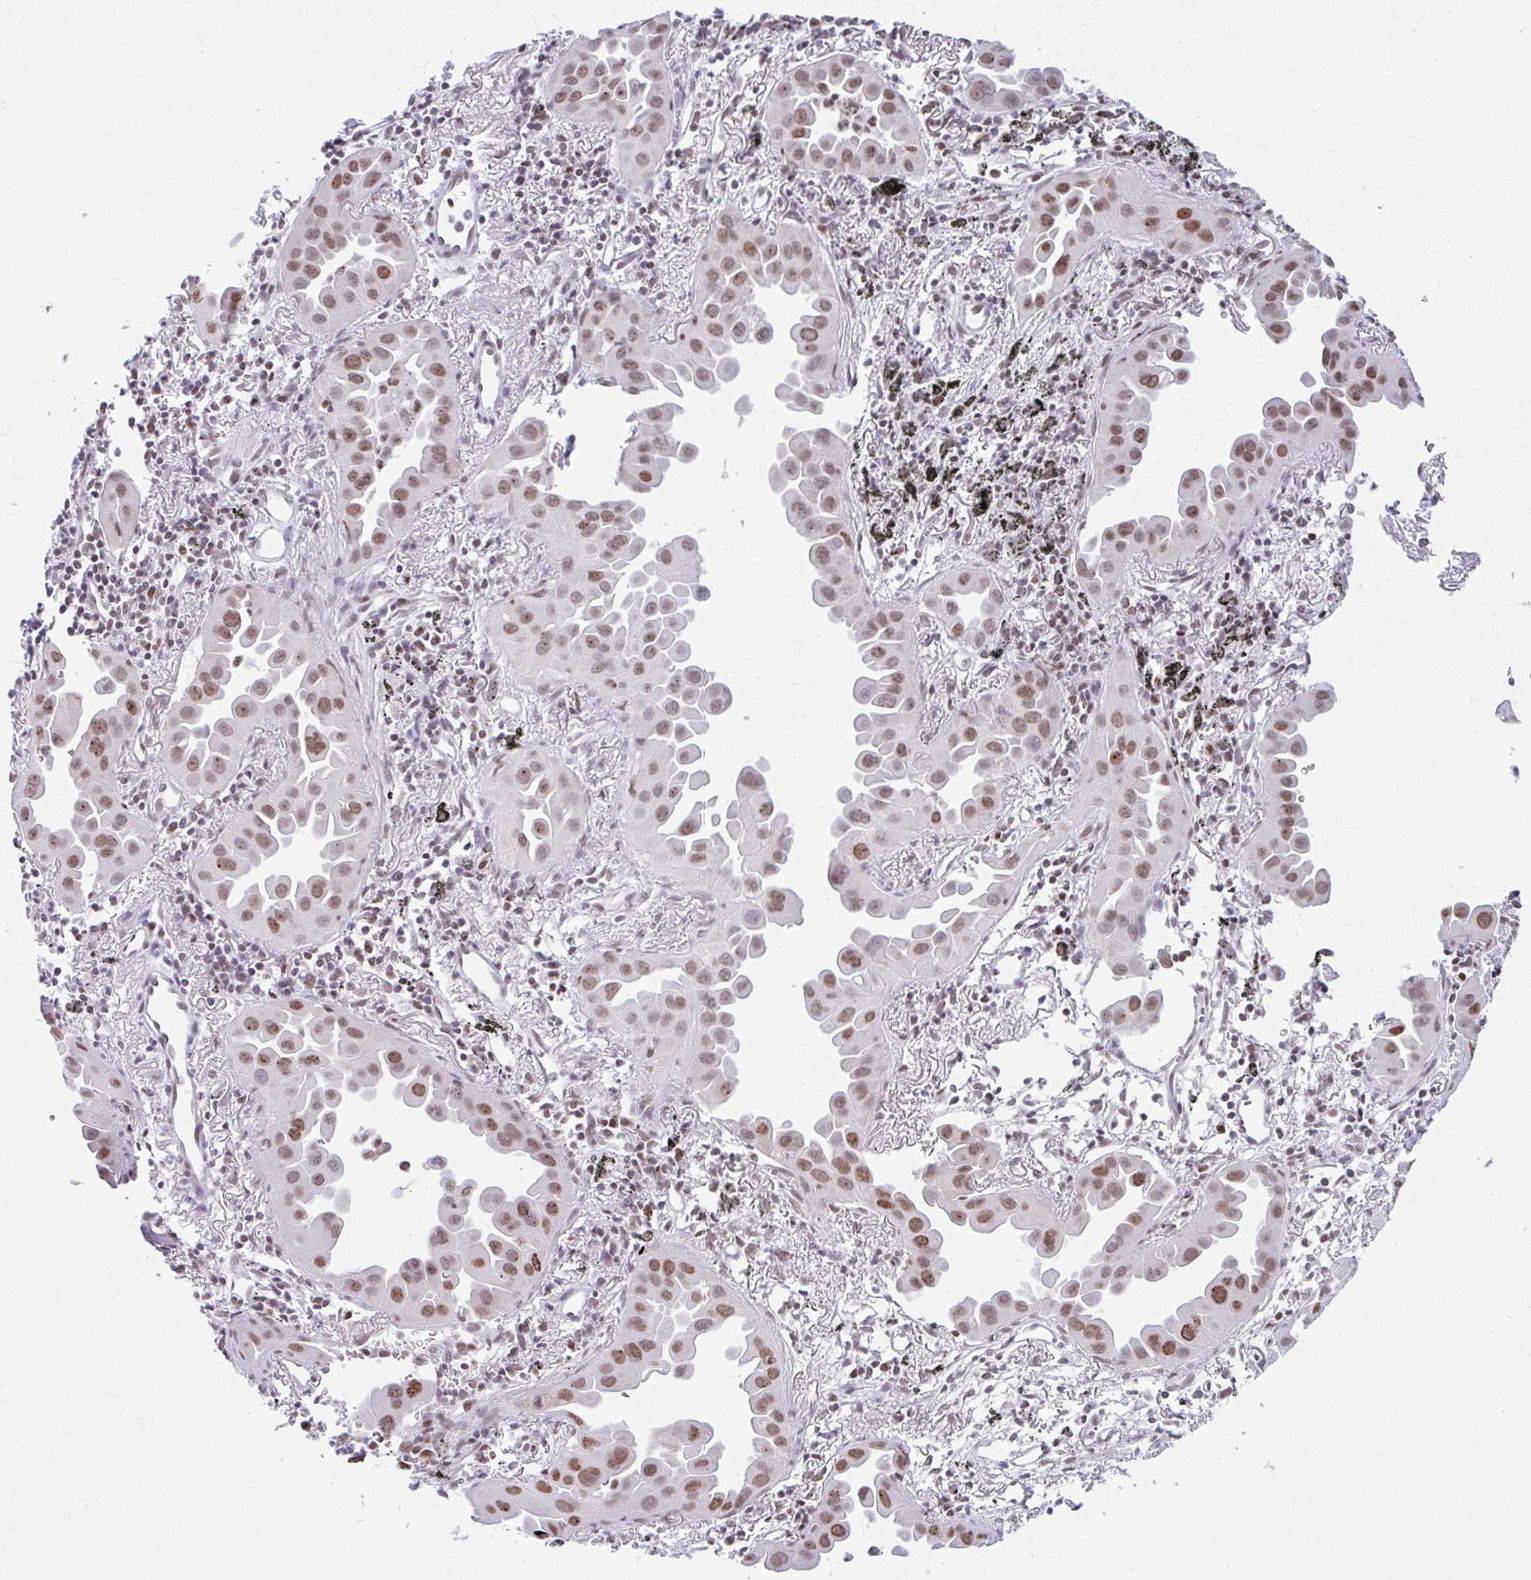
{"staining": {"intensity": "moderate", "quantity": ">75%", "location": "nuclear"}, "tissue": "lung cancer", "cell_type": "Tumor cells", "image_type": "cancer", "snomed": [{"axis": "morphology", "description": "Adenocarcinoma, NOS"}, {"axis": "topography", "description": "Lung"}], "caption": "A photomicrograph of lung cancer (adenocarcinoma) stained for a protein displays moderate nuclear brown staining in tumor cells. (IHC, brightfield microscopy, high magnification).", "gene": "PABIR1", "patient": {"sex": "male", "age": 68}}